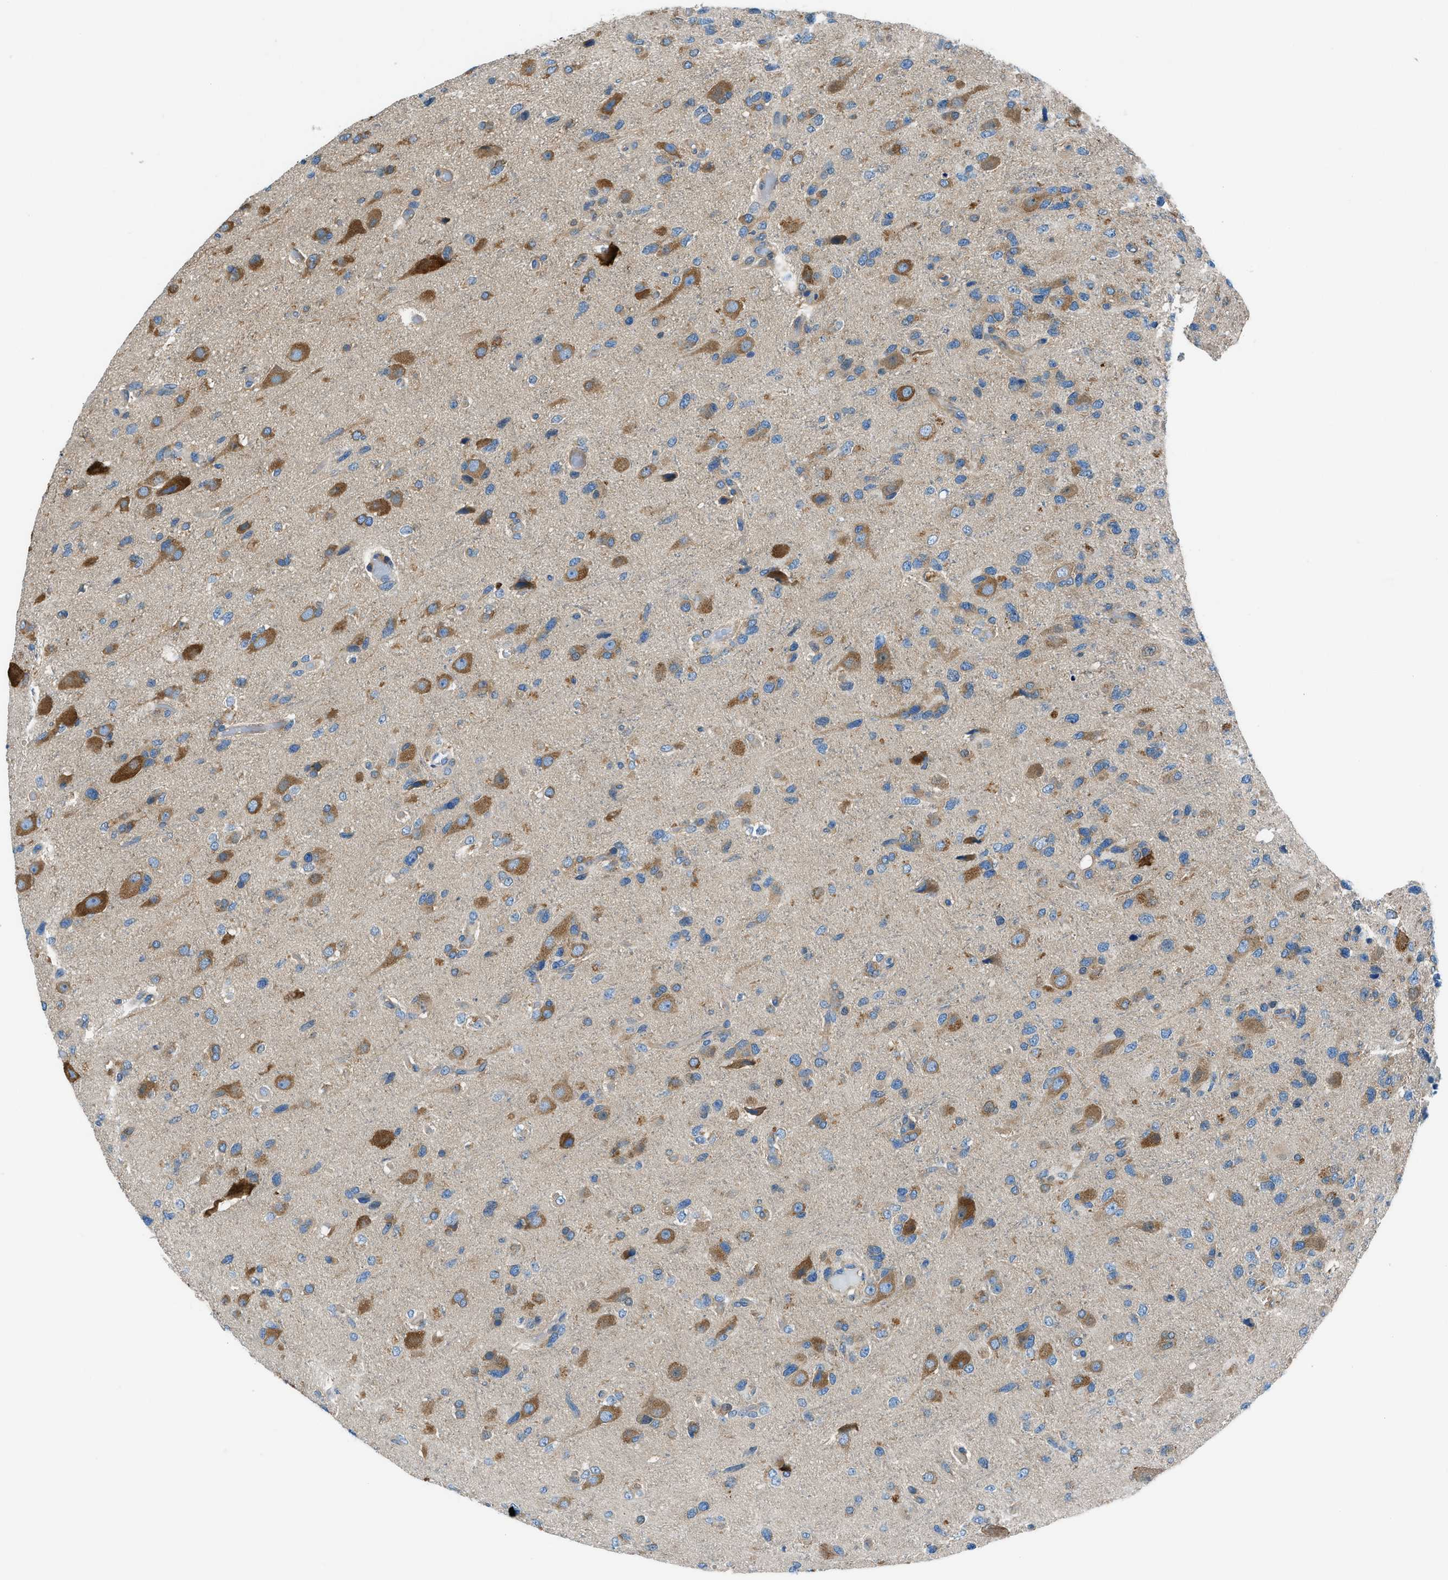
{"staining": {"intensity": "moderate", "quantity": "<25%", "location": "cytoplasmic/membranous"}, "tissue": "glioma", "cell_type": "Tumor cells", "image_type": "cancer", "snomed": [{"axis": "morphology", "description": "Glioma, malignant, High grade"}, {"axis": "topography", "description": "Brain"}], "caption": "This is a histology image of IHC staining of glioma, which shows moderate expression in the cytoplasmic/membranous of tumor cells.", "gene": "SARS1", "patient": {"sex": "female", "age": 58}}